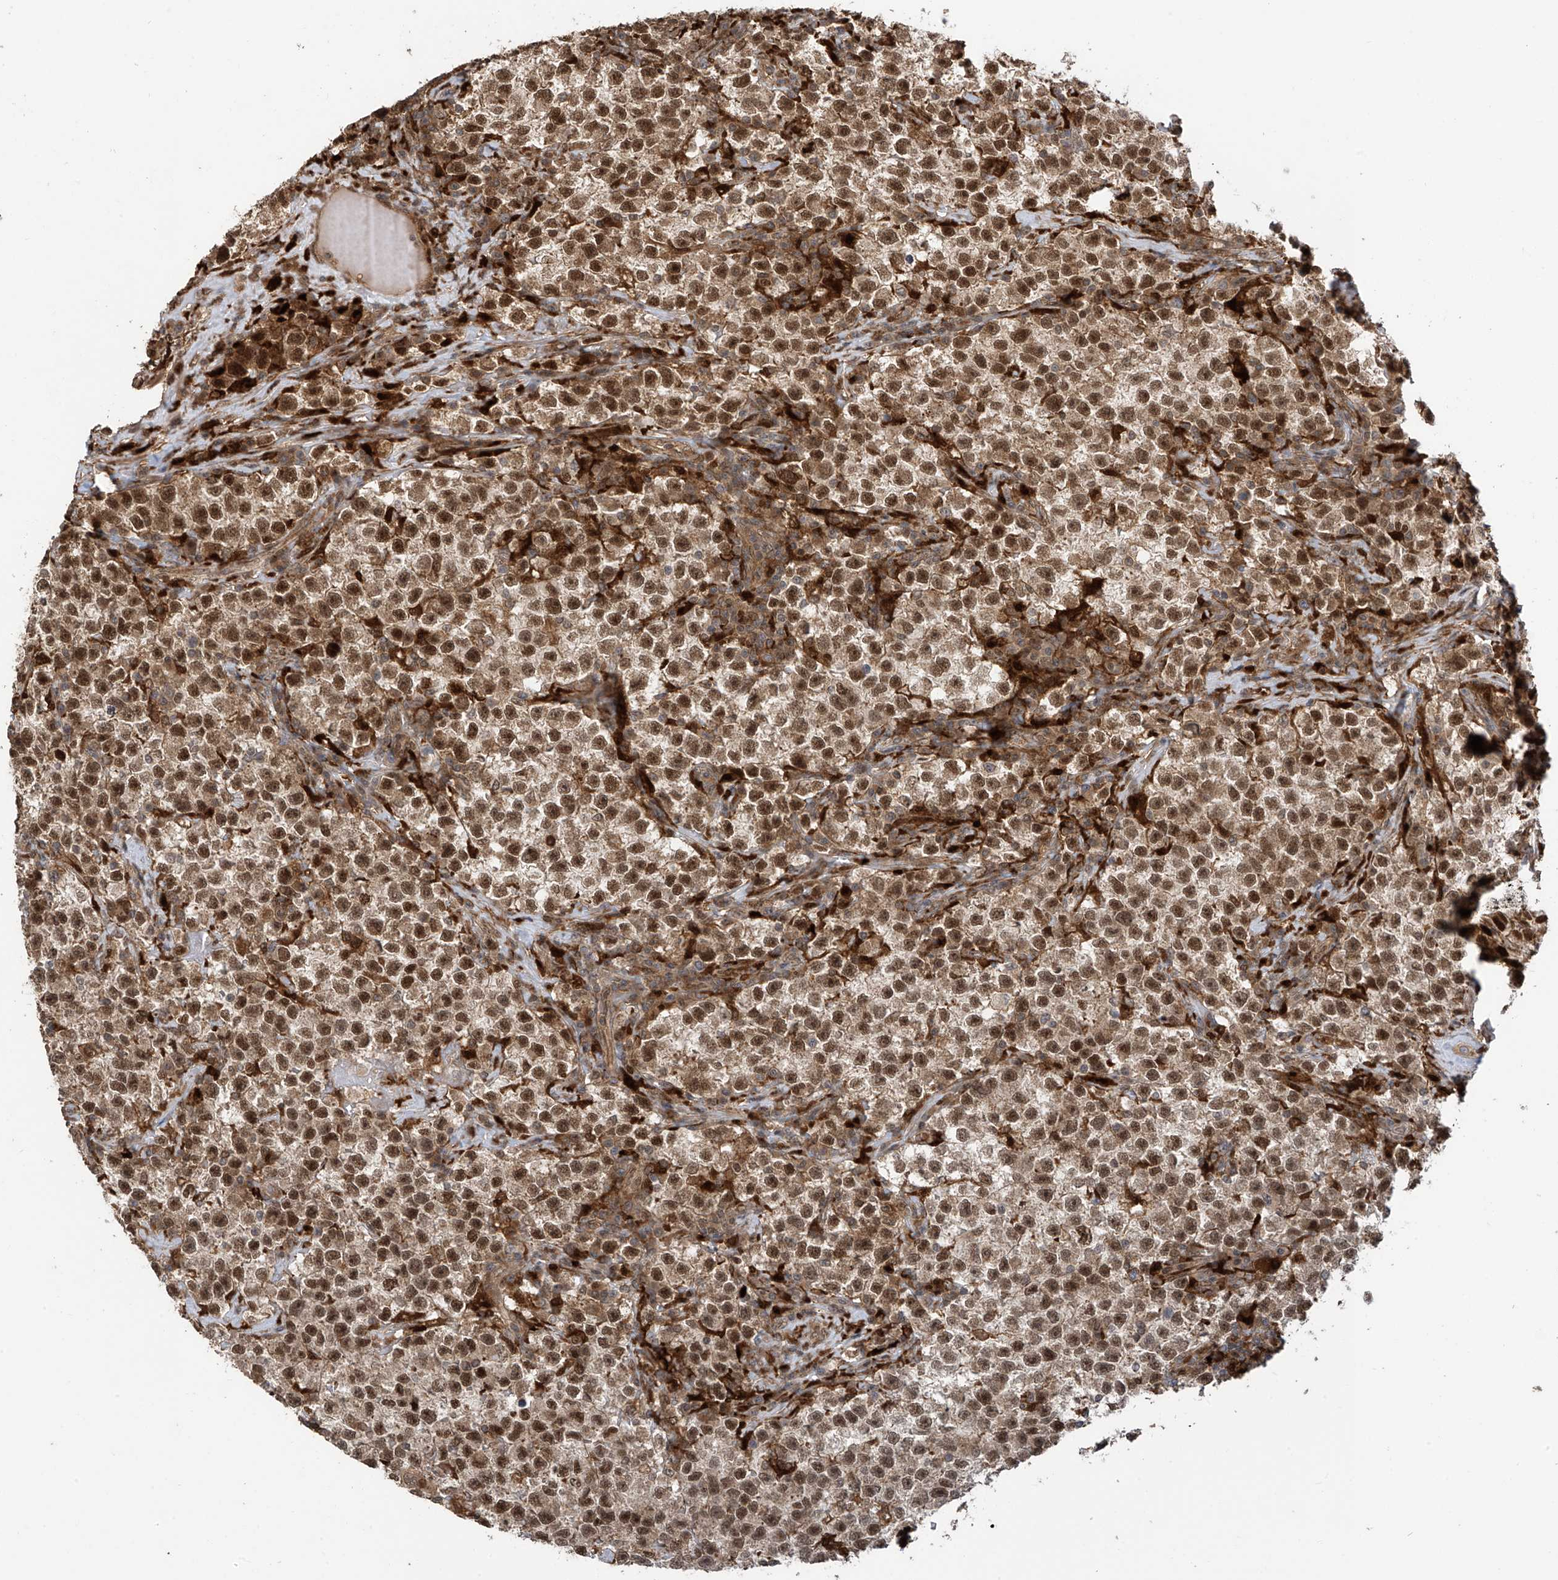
{"staining": {"intensity": "strong", "quantity": ">75%", "location": "cytoplasmic/membranous,nuclear"}, "tissue": "testis cancer", "cell_type": "Tumor cells", "image_type": "cancer", "snomed": [{"axis": "morphology", "description": "Seminoma, NOS"}, {"axis": "topography", "description": "Testis"}], "caption": "Tumor cells exhibit strong cytoplasmic/membranous and nuclear expression in approximately >75% of cells in testis seminoma. The protein of interest is shown in brown color, while the nuclei are stained blue.", "gene": "ATAD2B", "patient": {"sex": "male", "age": 22}}